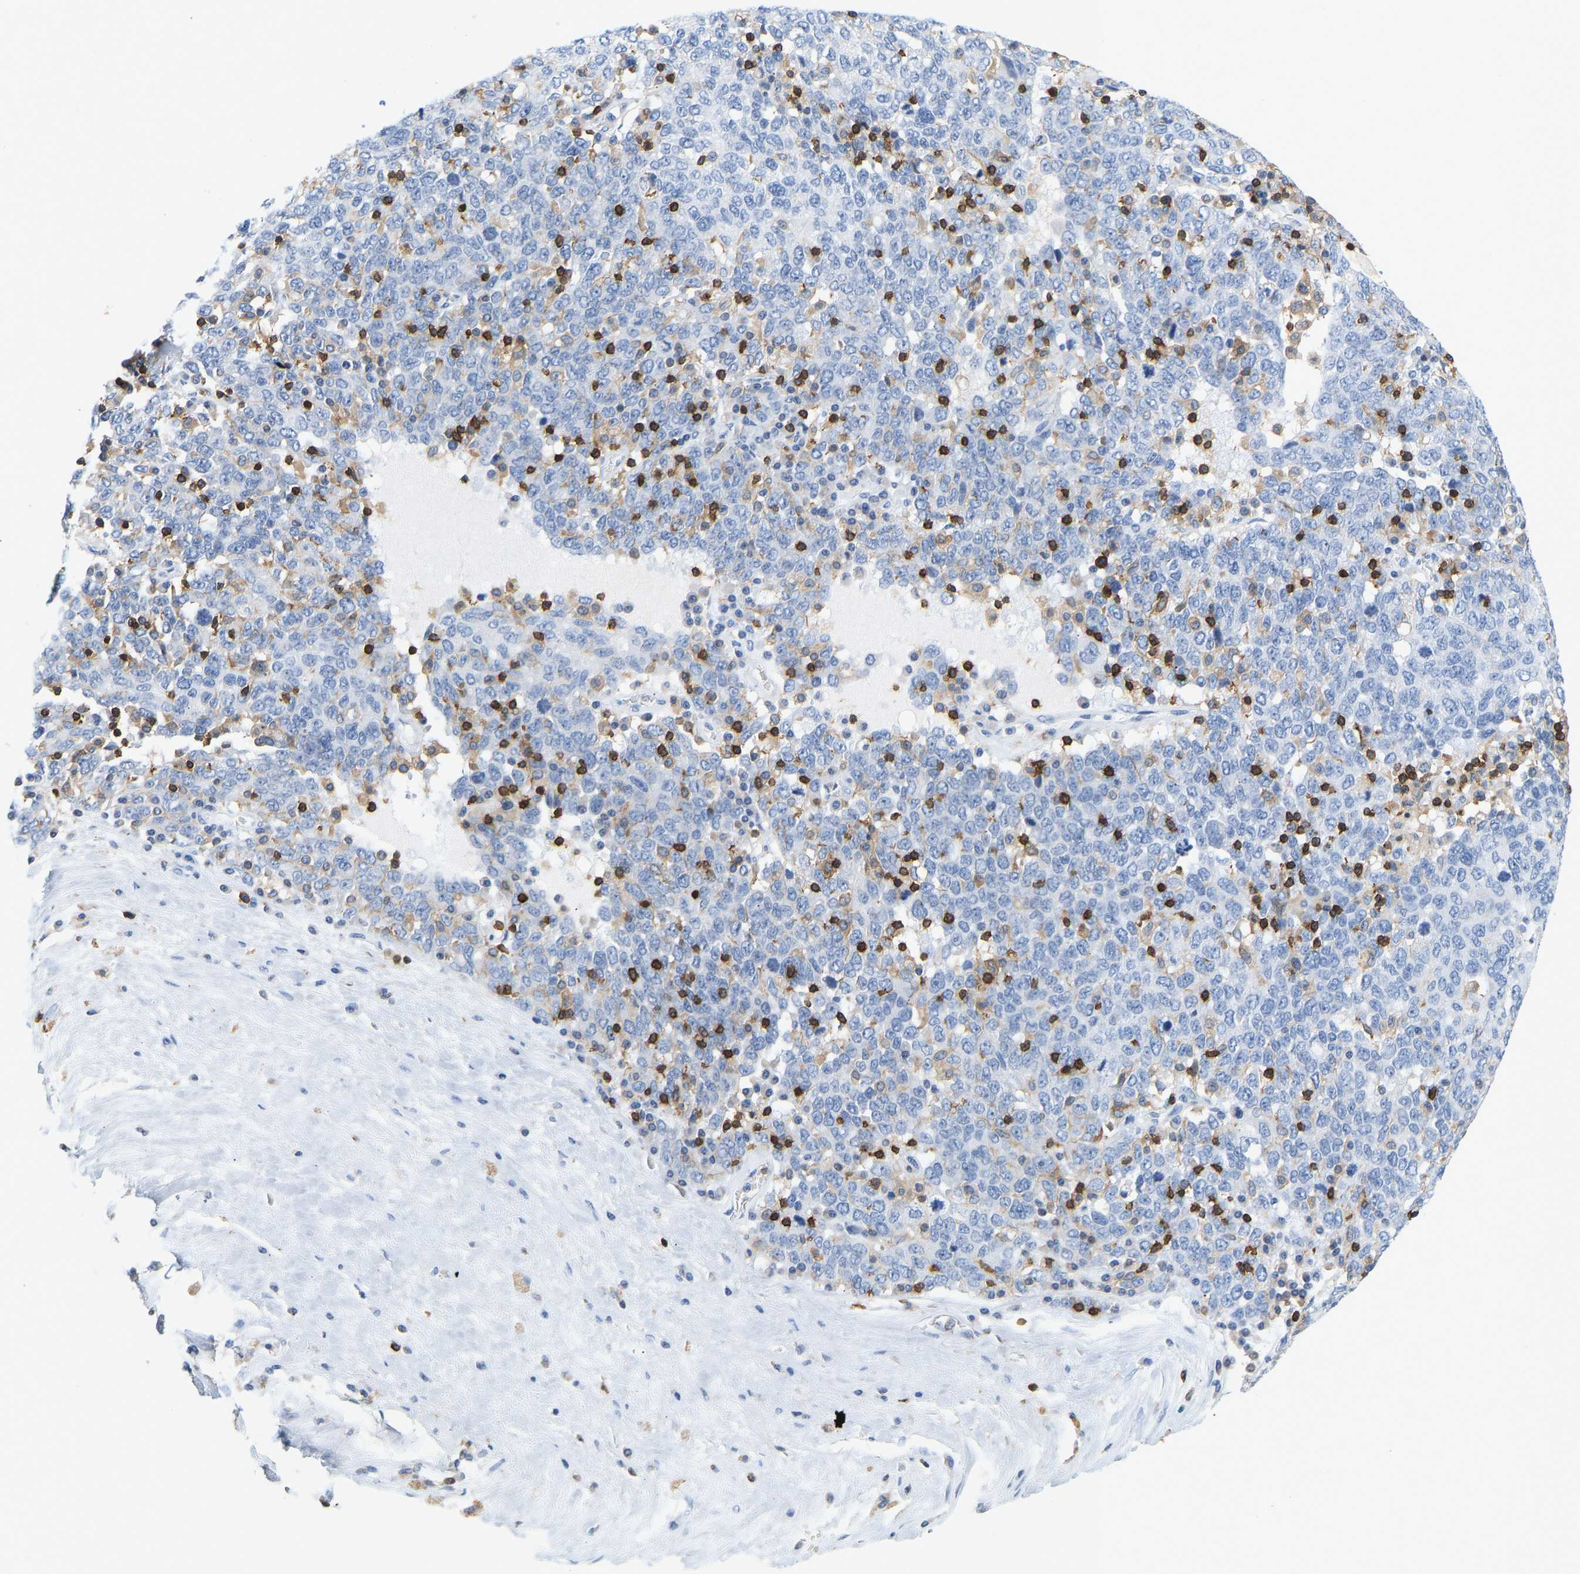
{"staining": {"intensity": "negative", "quantity": "none", "location": "none"}, "tissue": "ovarian cancer", "cell_type": "Tumor cells", "image_type": "cancer", "snomed": [{"axis": "morphology", "description": "Carcinoma, endometroid"}, {"axis": "topography", "description": "Ovary"}], "caption": "Tumor cells are negative for protein expression in human ovarian cancer.", "gene": "EVL", "patient": {"sex": "female", "age": 62}}